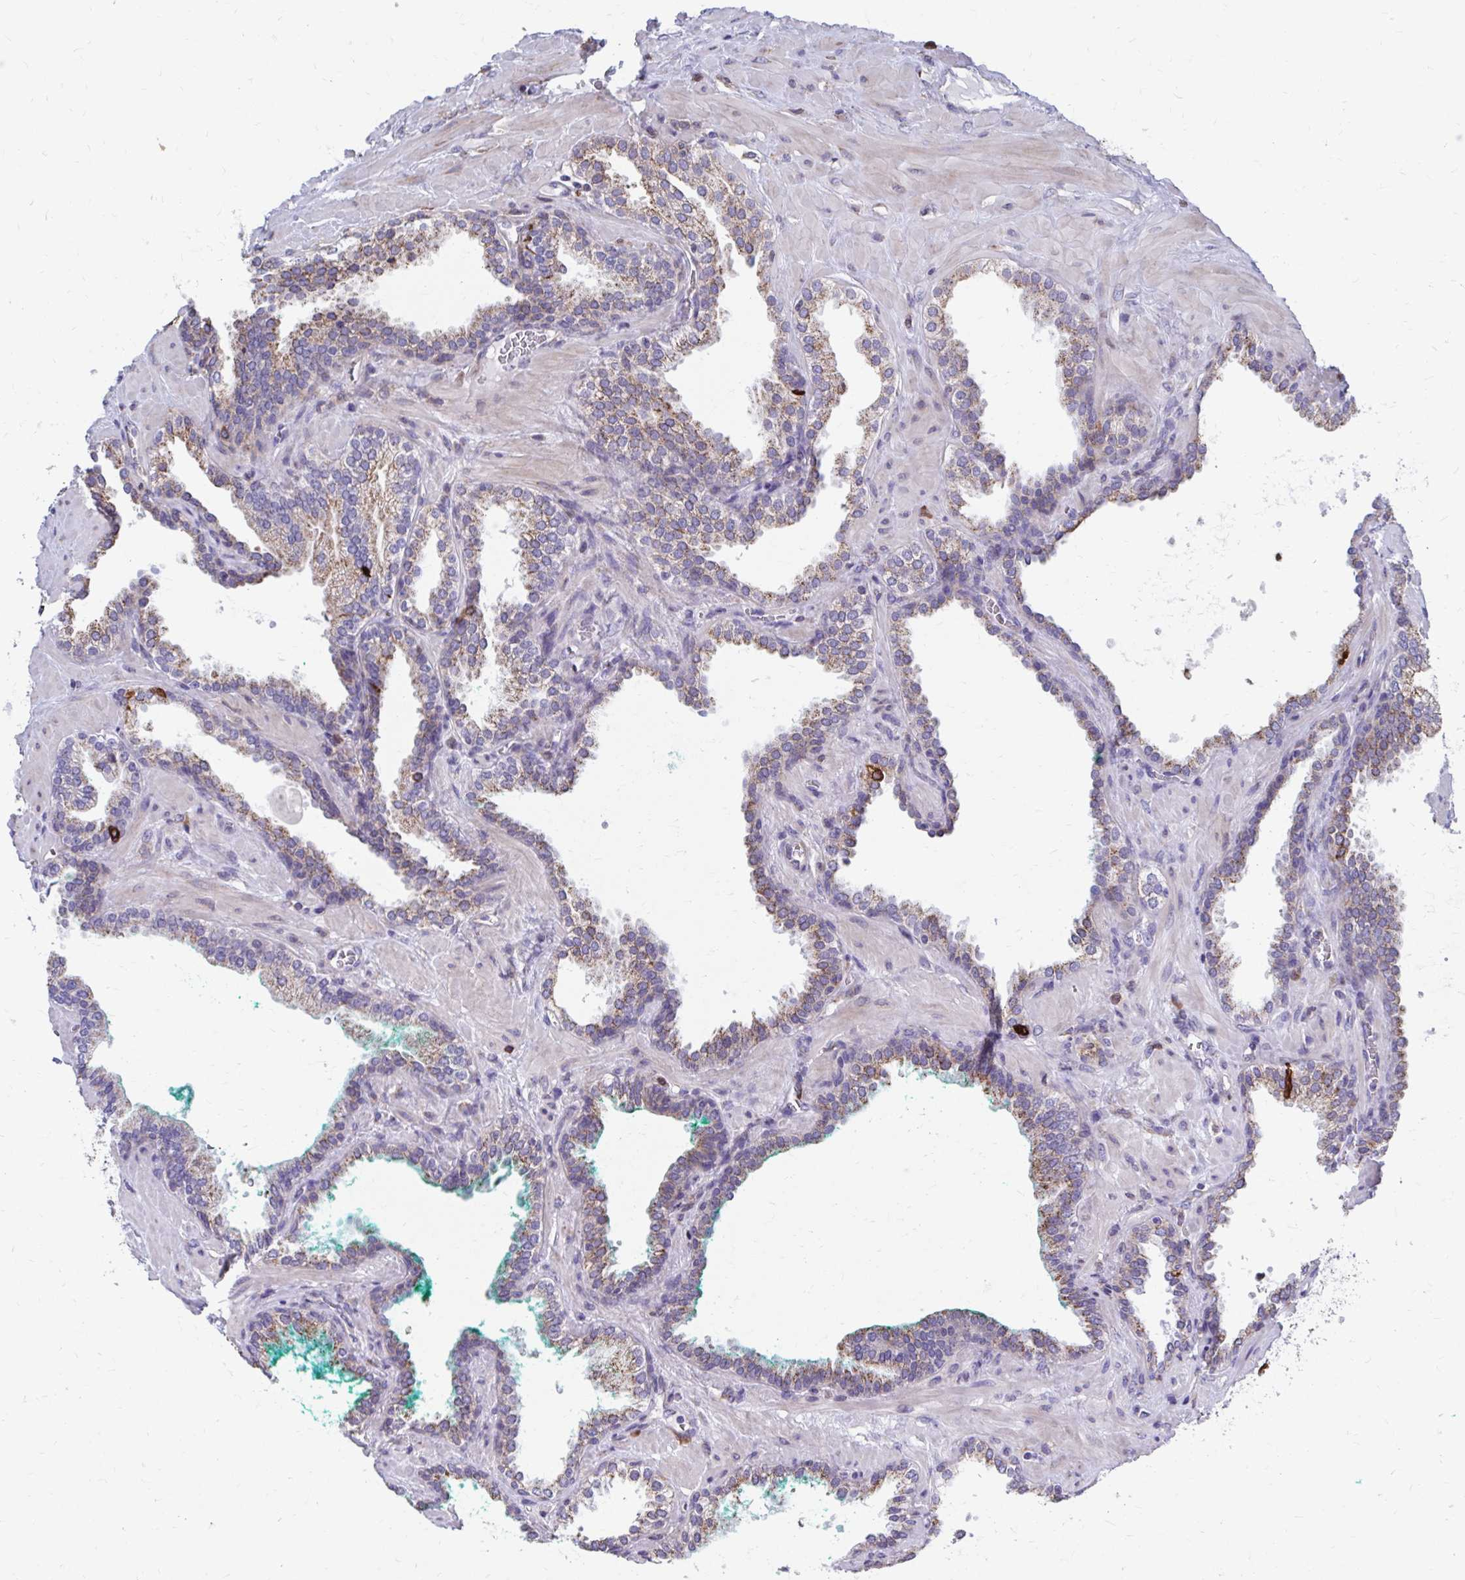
{"staining": {"intensity": "weak", "quantity": "25%-75%", "location": "cytoplasmic/membranous"}, "tissue": "prostate cancer", "cell_type": "Tumor cells", "image_type": "cancer", "snomed": [{"axis": "morphology", "description": "Adenocarcinoma, High grade"}, {"axis": "topography", "description": "Prostate"}], "caption": "DAB immunohistochemical staining of human high-grade adenocarcinoma (prostate) exhibits weak cytoplasmic/membranous protein staining in about 25%-75% of tumor cells. The protein of interest is stained brown, and the nuclei are stained in blue (DAB IHC with brightfield microscopy, high magnification).", "gene": "FKBP2", "patient": {"sex": "male", "age": 68}}